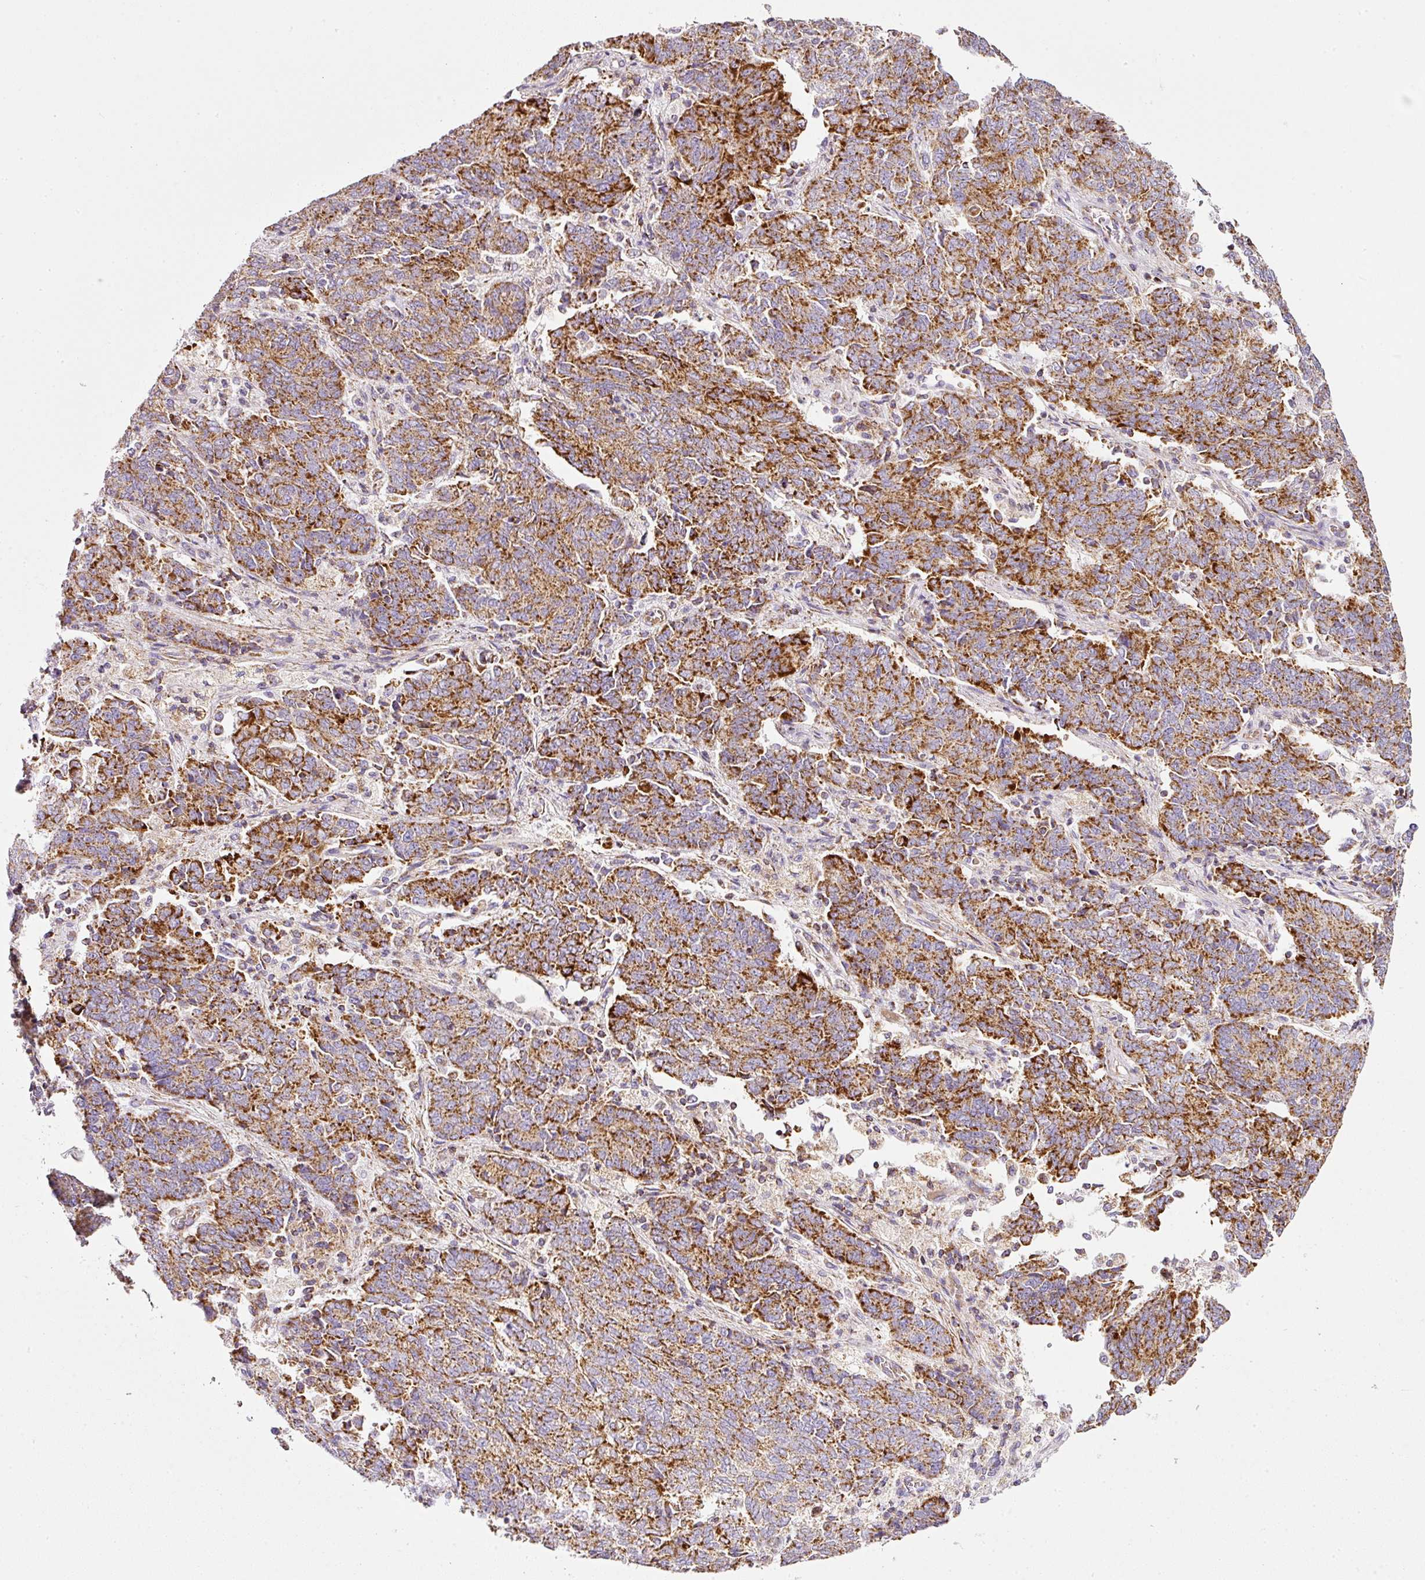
{"staining": {"intensity": "strong", "quantity": ">75%", "location": "cytoplasmic/membranous"}, "tissue": "endometrial cancer", "cell_type": "Tumor cells", "image_type": "cancer", "snomed": [{"axis": "morphology", "description": "Adenocarcinoma, NOS"}, {"axis": "topography", "description": "Endometrium"}], "caption": "Immunohistochemical staining of adenocarcinoma (endometrial) reveals high levels of strong cytoplasmic/membranous protein expression in approximately >75% of tumor cells.", "gene": "SDHA", "patient": {"sex": "female", "age": 80}}